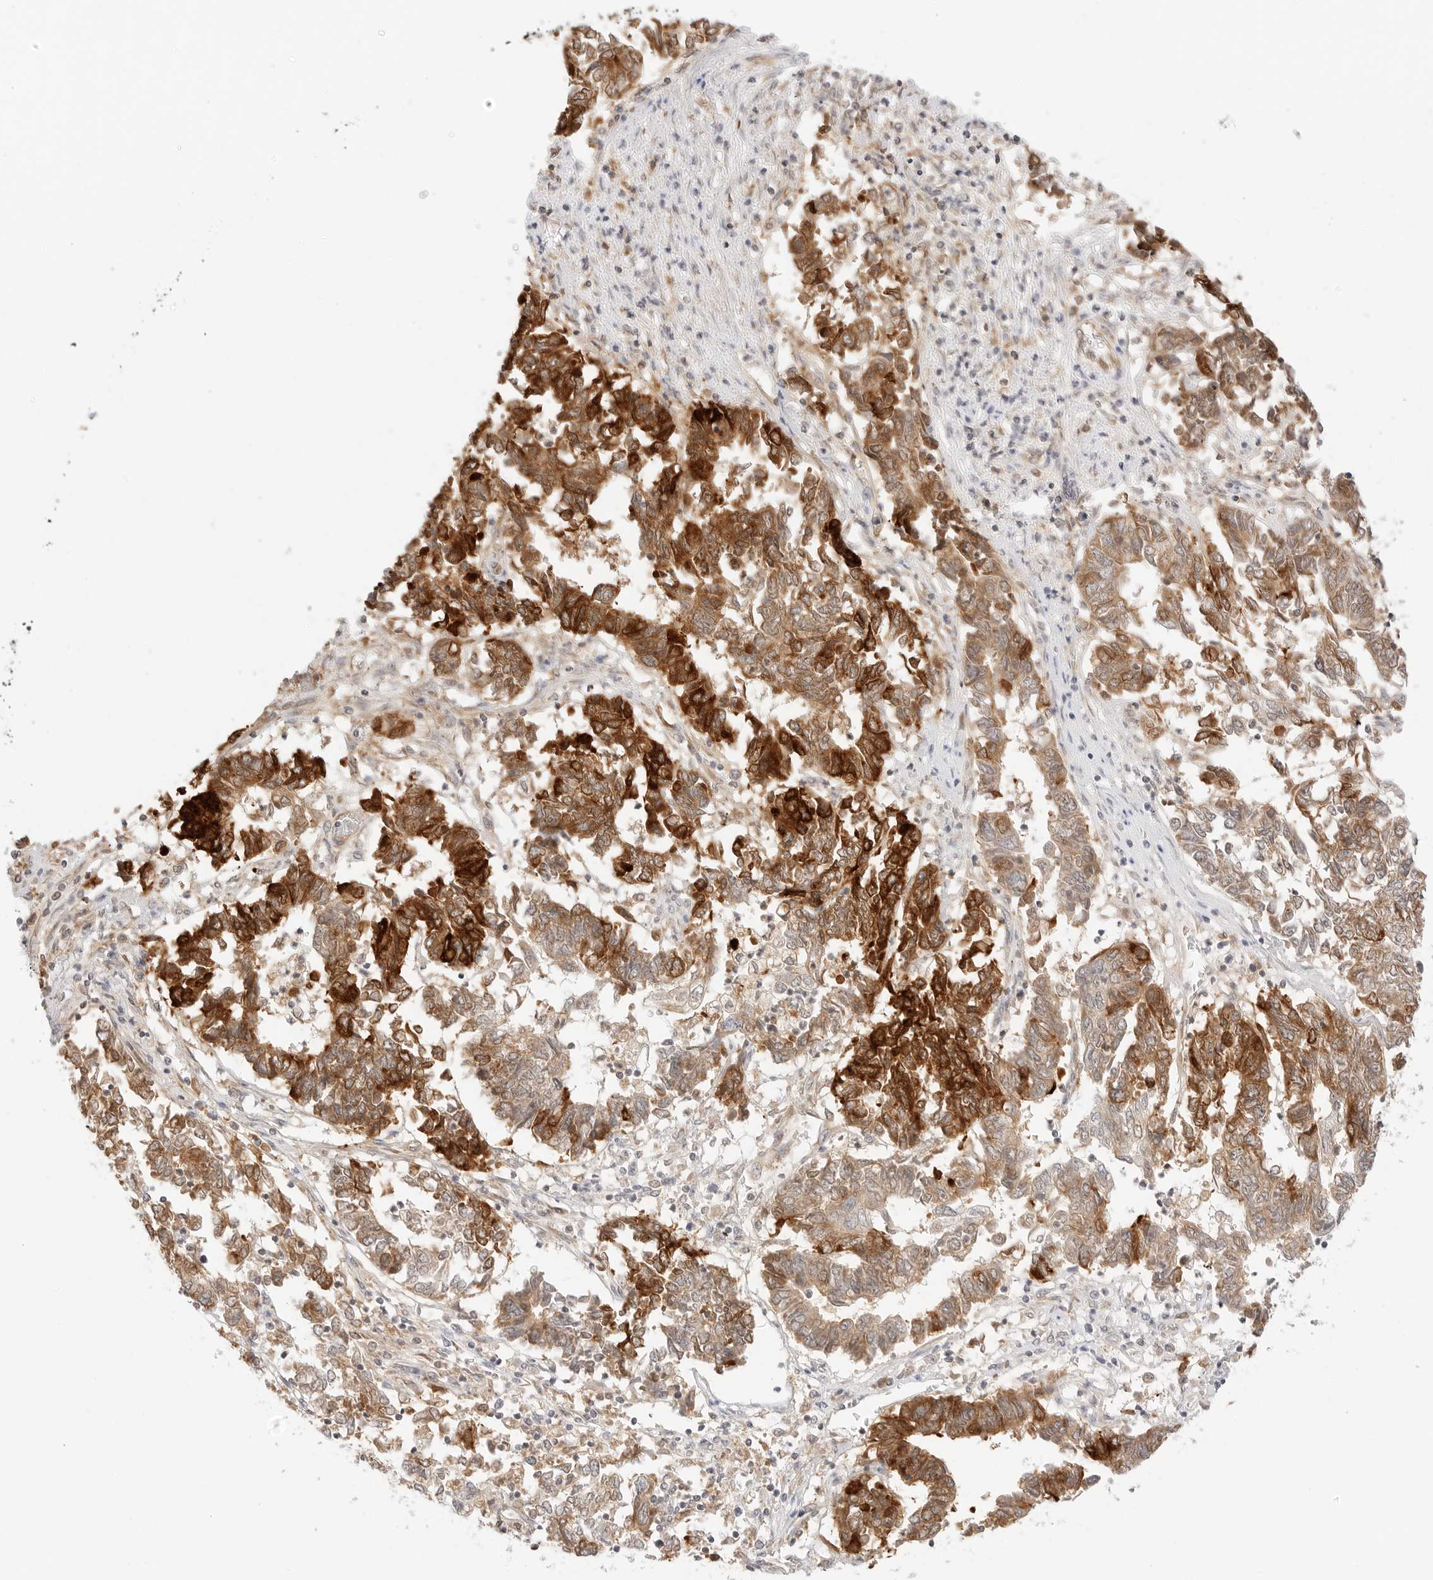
{"staining": {"intensity": "moderate", "quantity": ">75%", "location": "cytoplasmic/membranous"}, "tissue": "endometrial cancer", "cell_type": "Tumor cells", "image_type": "cancer", "snomed": [{"axis": "morphology", "description": "Adenocarcinoma, NOS"}, {"axis": "topography", "description": "Endometrium"}], "caption": "A brown stain shows moderate cytoplasmic/membranous expression of a protein in human endometrial cancer (adenocarcinoma) tumor cells.", "gene": "ERO1B", "patient": {"sex": "female", "age": 80}}